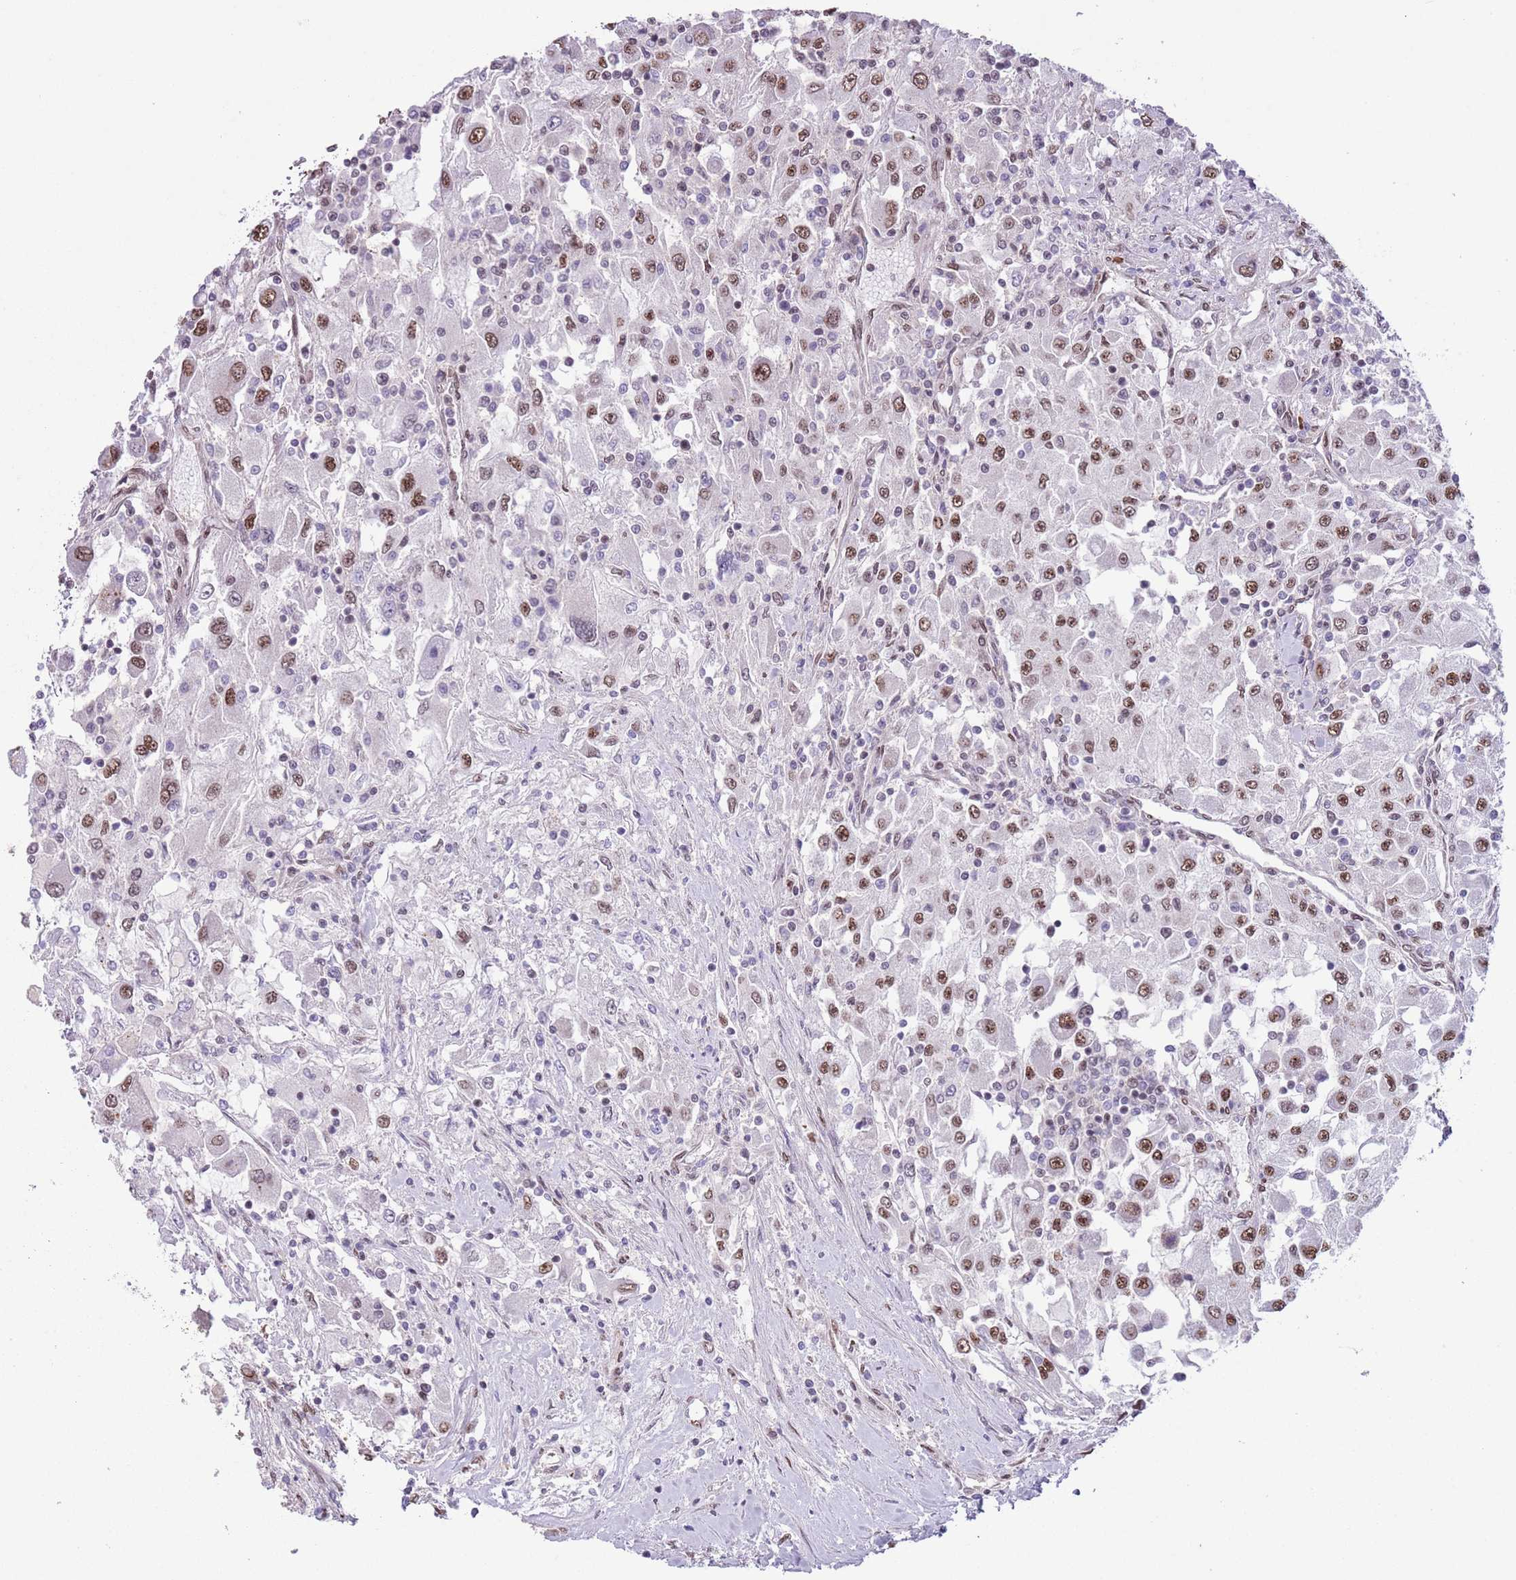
{"staining": {"intensity": "moderate", "quantity": ">75%", "location": "nuclear"}, "tissue": "renal cancer", "cell_type": "Tumor cells", "image_type": "cancer", "snomed": [{"axis": "morphology", "description": "Adenocarcinoma, NOS"}, {"axis": "topography", "description": "Kidney"}], "caption": "Immunohistochemical staining of human renal cancer (adenocarcinoma) displays medium levels of moderate nuclear staining in about >75% of tumor cells. The staining is performed using DAB (3,3'-diaminobenzidine) brown chromogen to label protein expression. The nuclei are counter-stained blue using hematoxylin.", "gene": "SIPA1L3", "patient": {"sex": "female", "age": 67}}